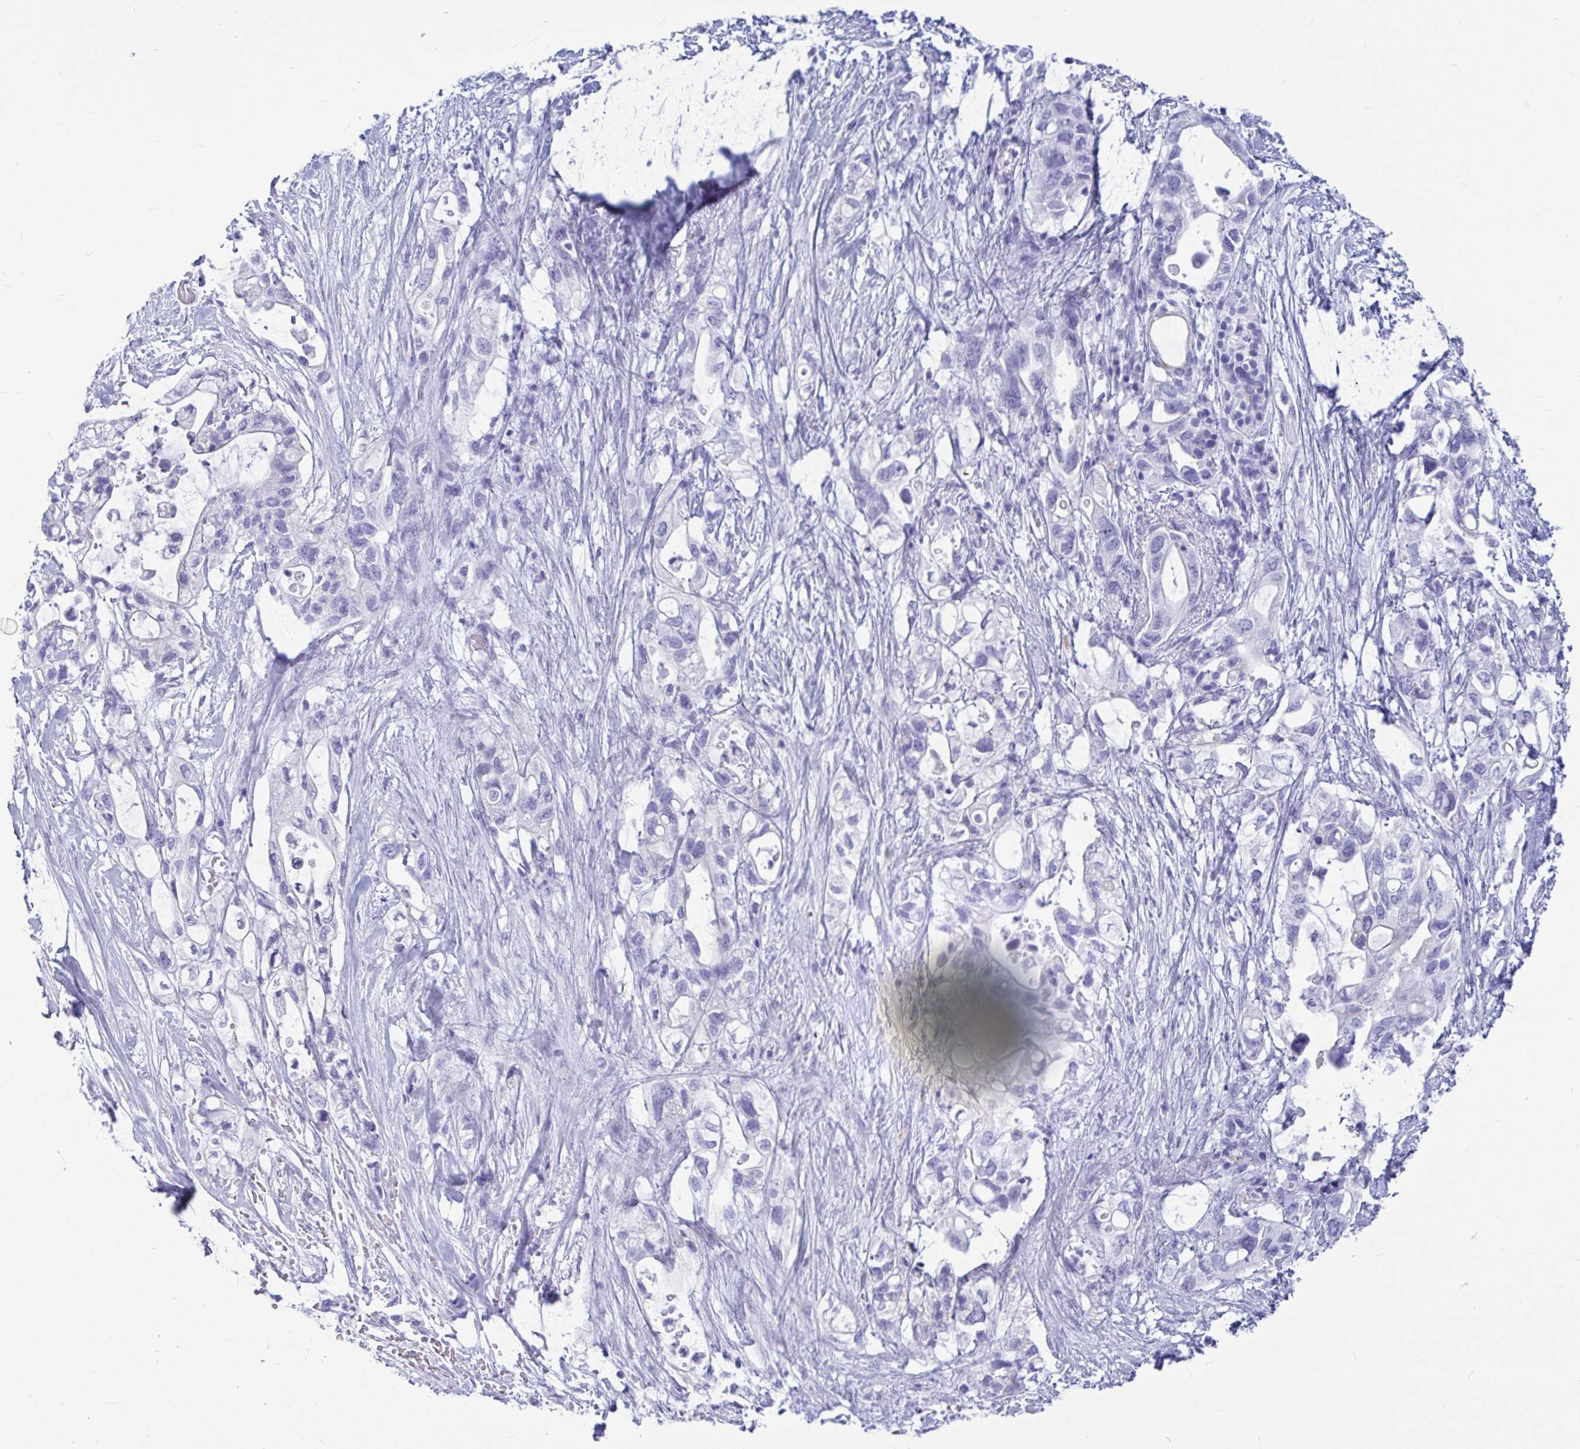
{"staining": {"intensity": "negative", "quantity": "none", "location": "none"}, "tissue": "pancreatic cancer", "cell_type": "Tumor cells", "image_type": "cancer", "snomed": [{"axis": "morphology", "description": "Adenocarcinoma, NOS"}, {"axis": "topography", "description": "Pancreas"}], "caption": "Tumor cells are negative for brown protein staining in adenocarcinoma (pancreatic).", "gene": "OR5J2", "patient": {"sex": "female", "age": 72}}